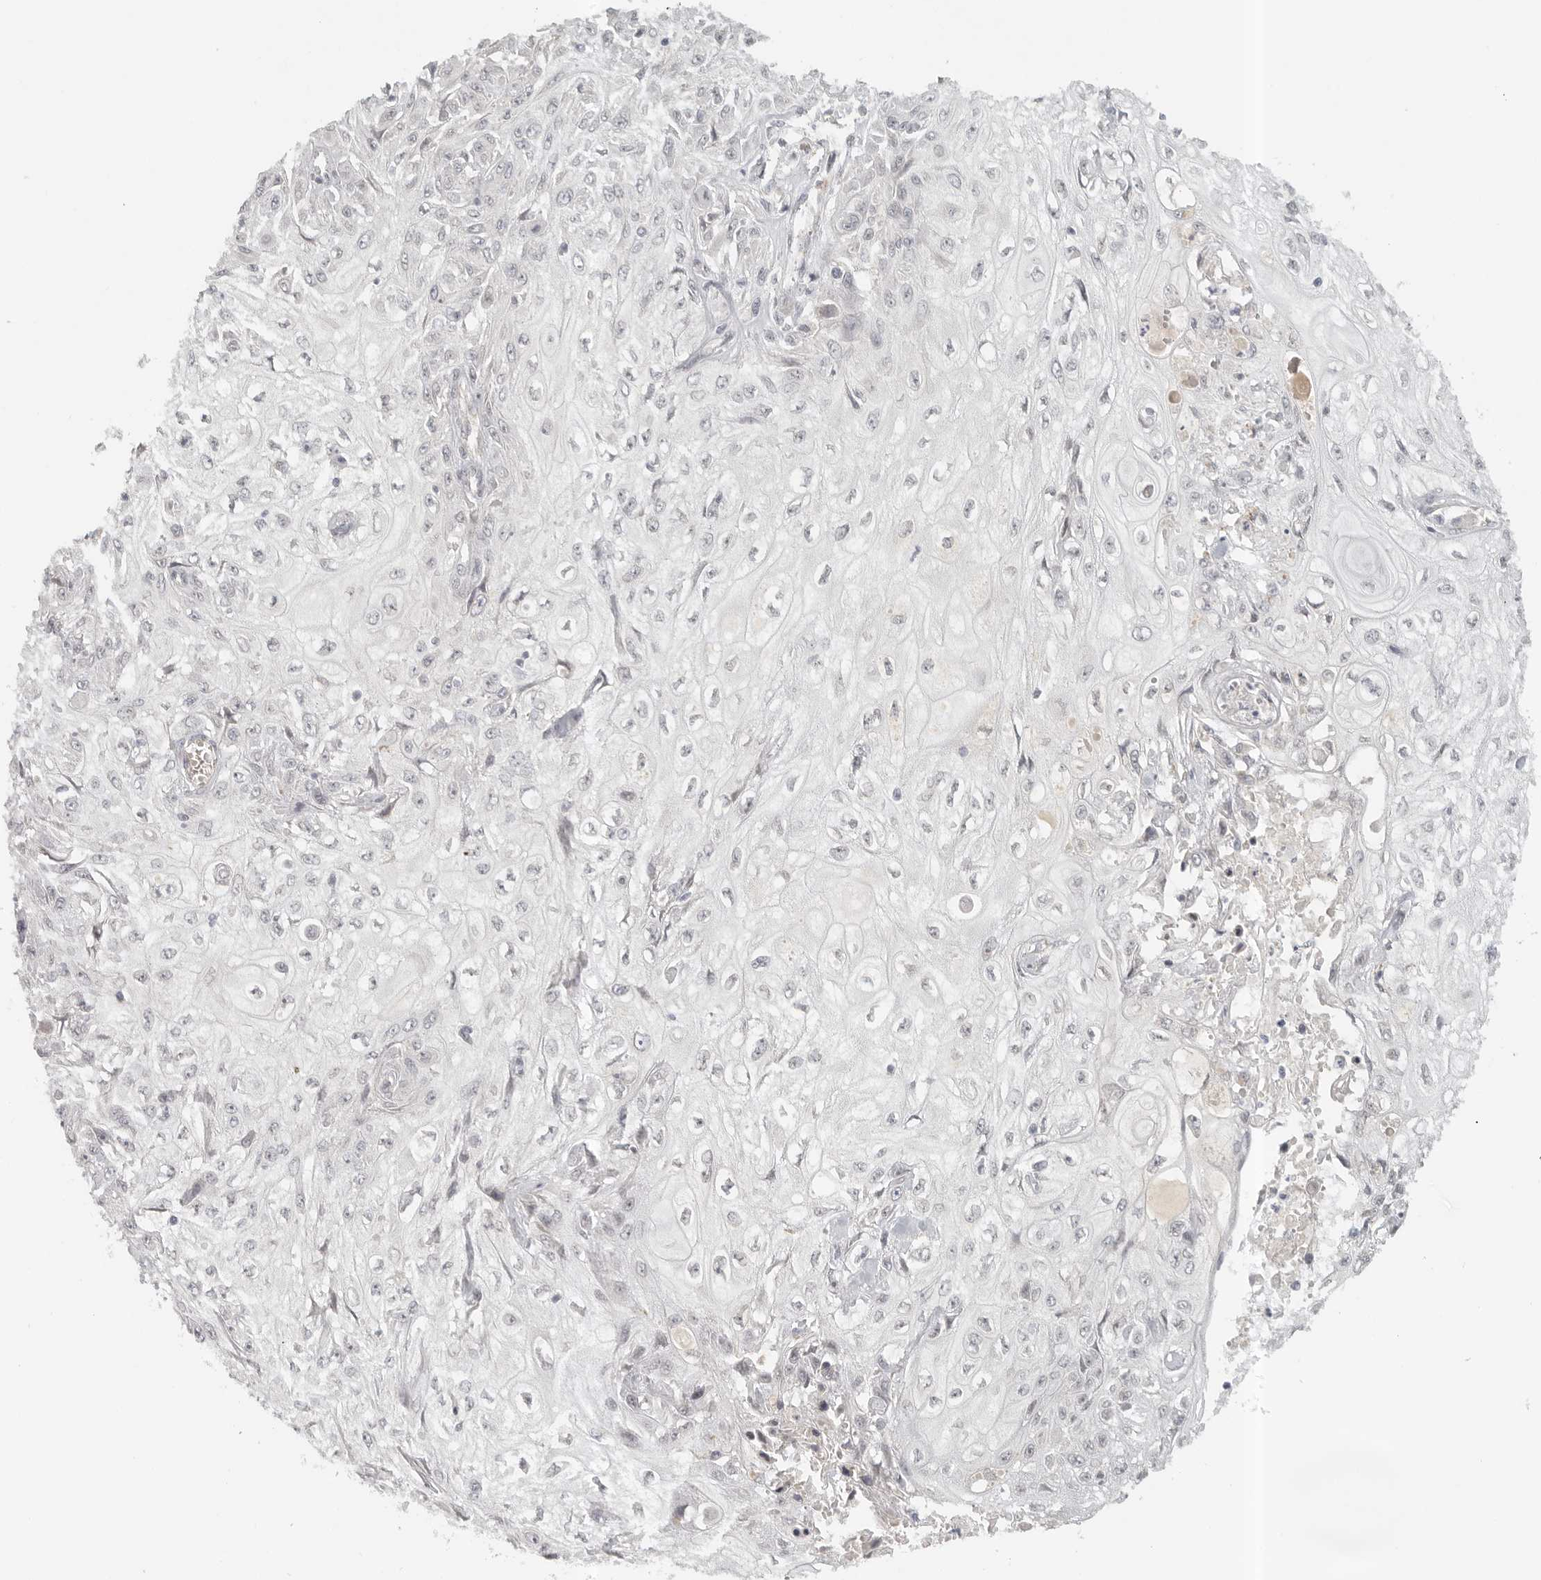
{"staining": {"intensity": "negative", "quantity": "none", "location": "none"}, "tissue": "skin cancer", "cell_type": "Tumor cells", "image_type": "cancer", "snomed": [{"axis": "morphology", "description": "Squamous cell carcinoma, NOS"}, {"axis": "morphology", "description": "Squamous cell carcinoma, metastatic, NOS"}, {"axis": "topography", "description": "Skin"}, {"axis": "topography", "description": "Lymph node"}], "caption": "DAB (3,3'-diaminobenzidine) immunohistochemical staining of human skin squamous cell carcinoma exhibits no significant positivity in tumor cells.", "gene": "KDF1", "patient": {"sex": "male", "age": 75}}